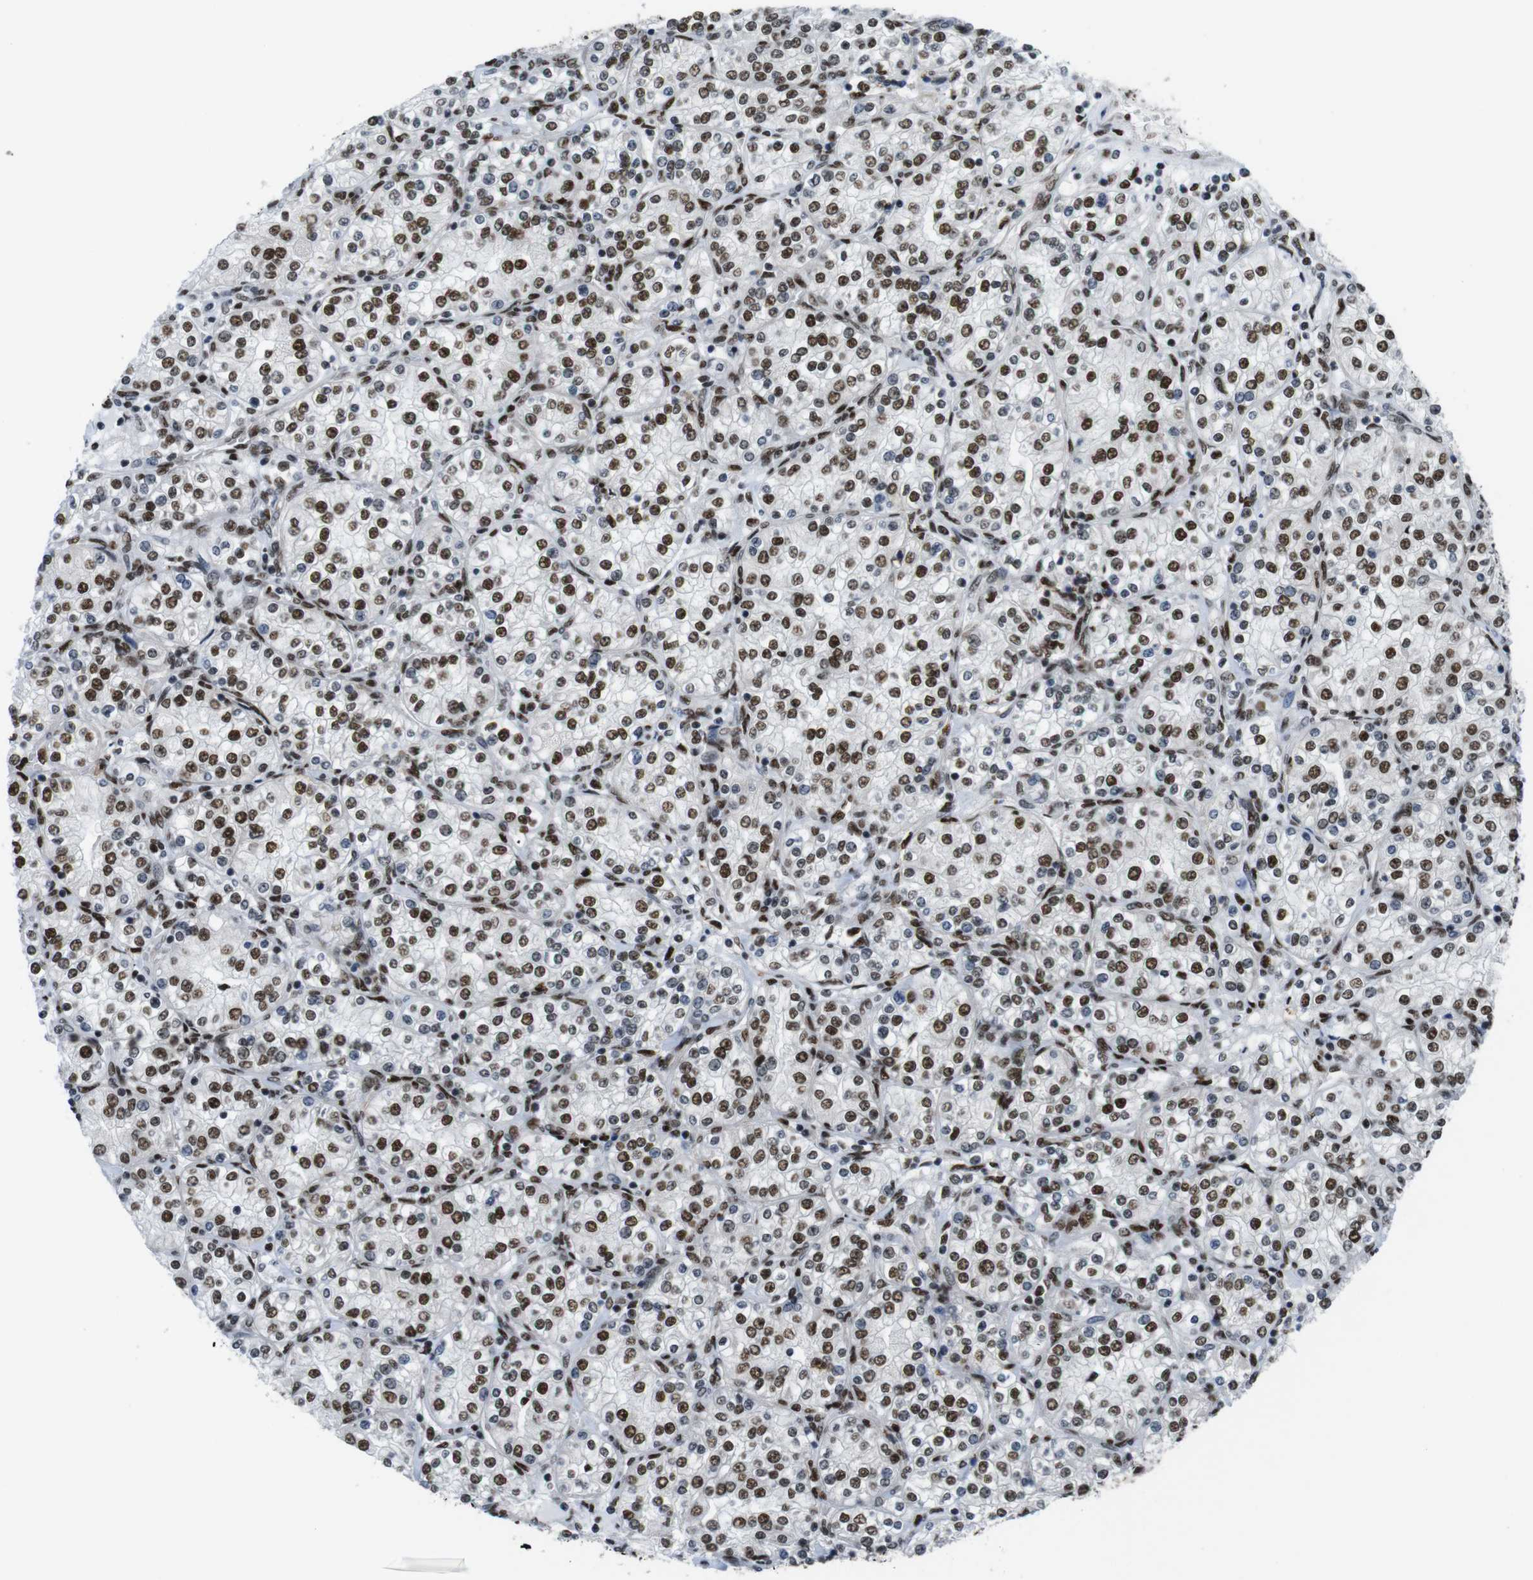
{"staining": {"intensity": "moderate", "quantity": ">75%", "location": "nuclear"}, "tissue": "renal cancer", "cell_type": "Tumor cells", "image_type": "cancer", "snomed": [{"axis": "morphology", "description": "Adenocarcinoma, NOS"}, {"axis": "topography", "description": "Kidney"}], "caption": "This micrograph reveals renal cancer stained with immunohistochemistry (IHC) to label a protein in brown. The nuclear of tumor cells show moderate positivity for the protein. Nuclei are counter-stained blue.", "gene": "PSME3", "patient": {"sex": "male", "age": 77}}